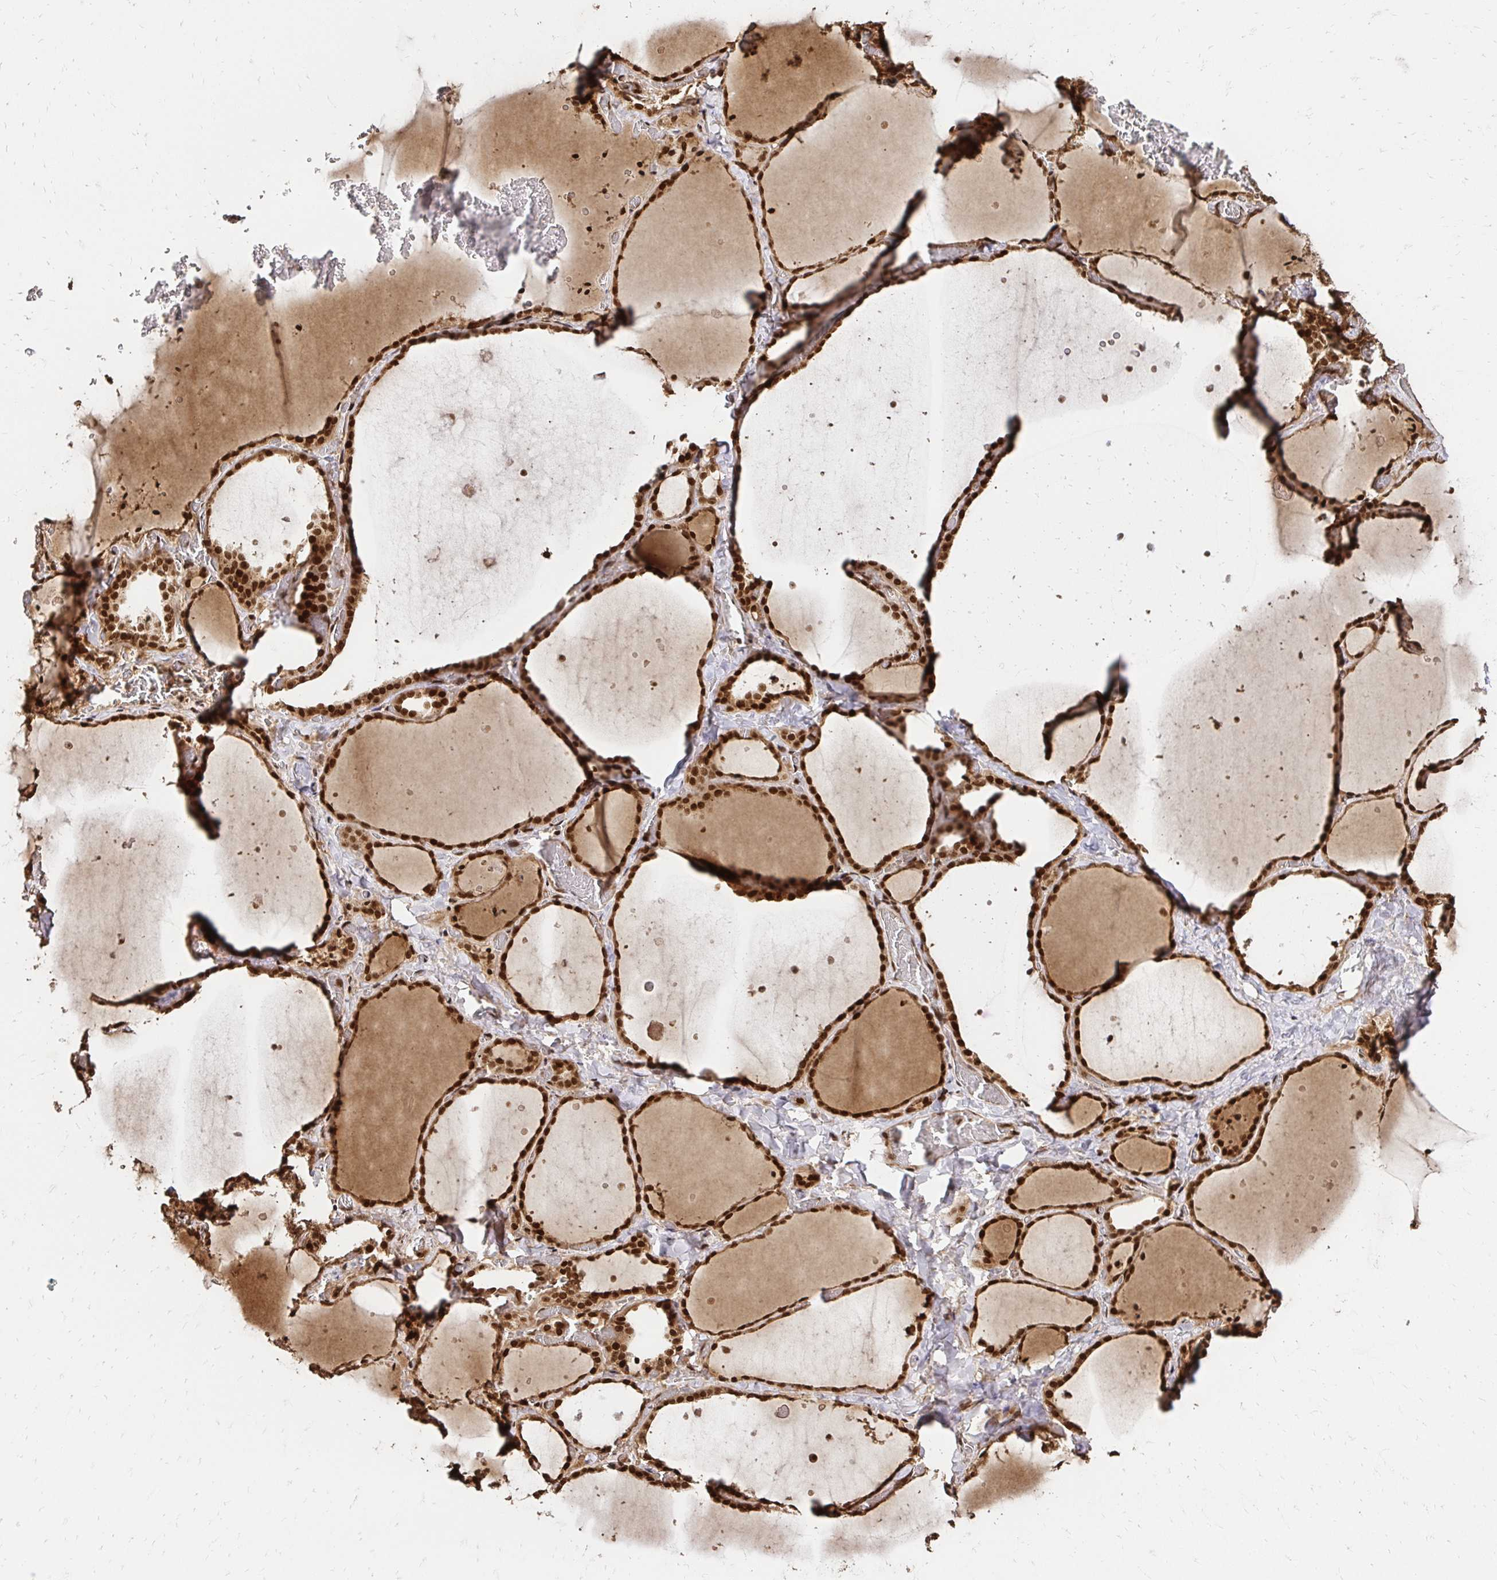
{"staining": {"intensity": "strong", "quantity": ">75%", "location": "cytoplasmic/membranous,nuclear"}, "tissue": "thyroid gland", "cell_type": "Glandular cells", "image_type": "normal", "snomed": [{"axis": "morphology", "description": "Normal tissue, NOS"}, {"axis": "topography", "description": "Thyroid gland"}], "caption": "Immunohistochemistry (IHC) of benign human thyroid gland demonstrates high levels of strong cytoplasmic/membranous,nuclear positivity in approximately >75% of glandular cells.", "gene": "GLYR1", "patient": {"sex": "female", "age": 36}}